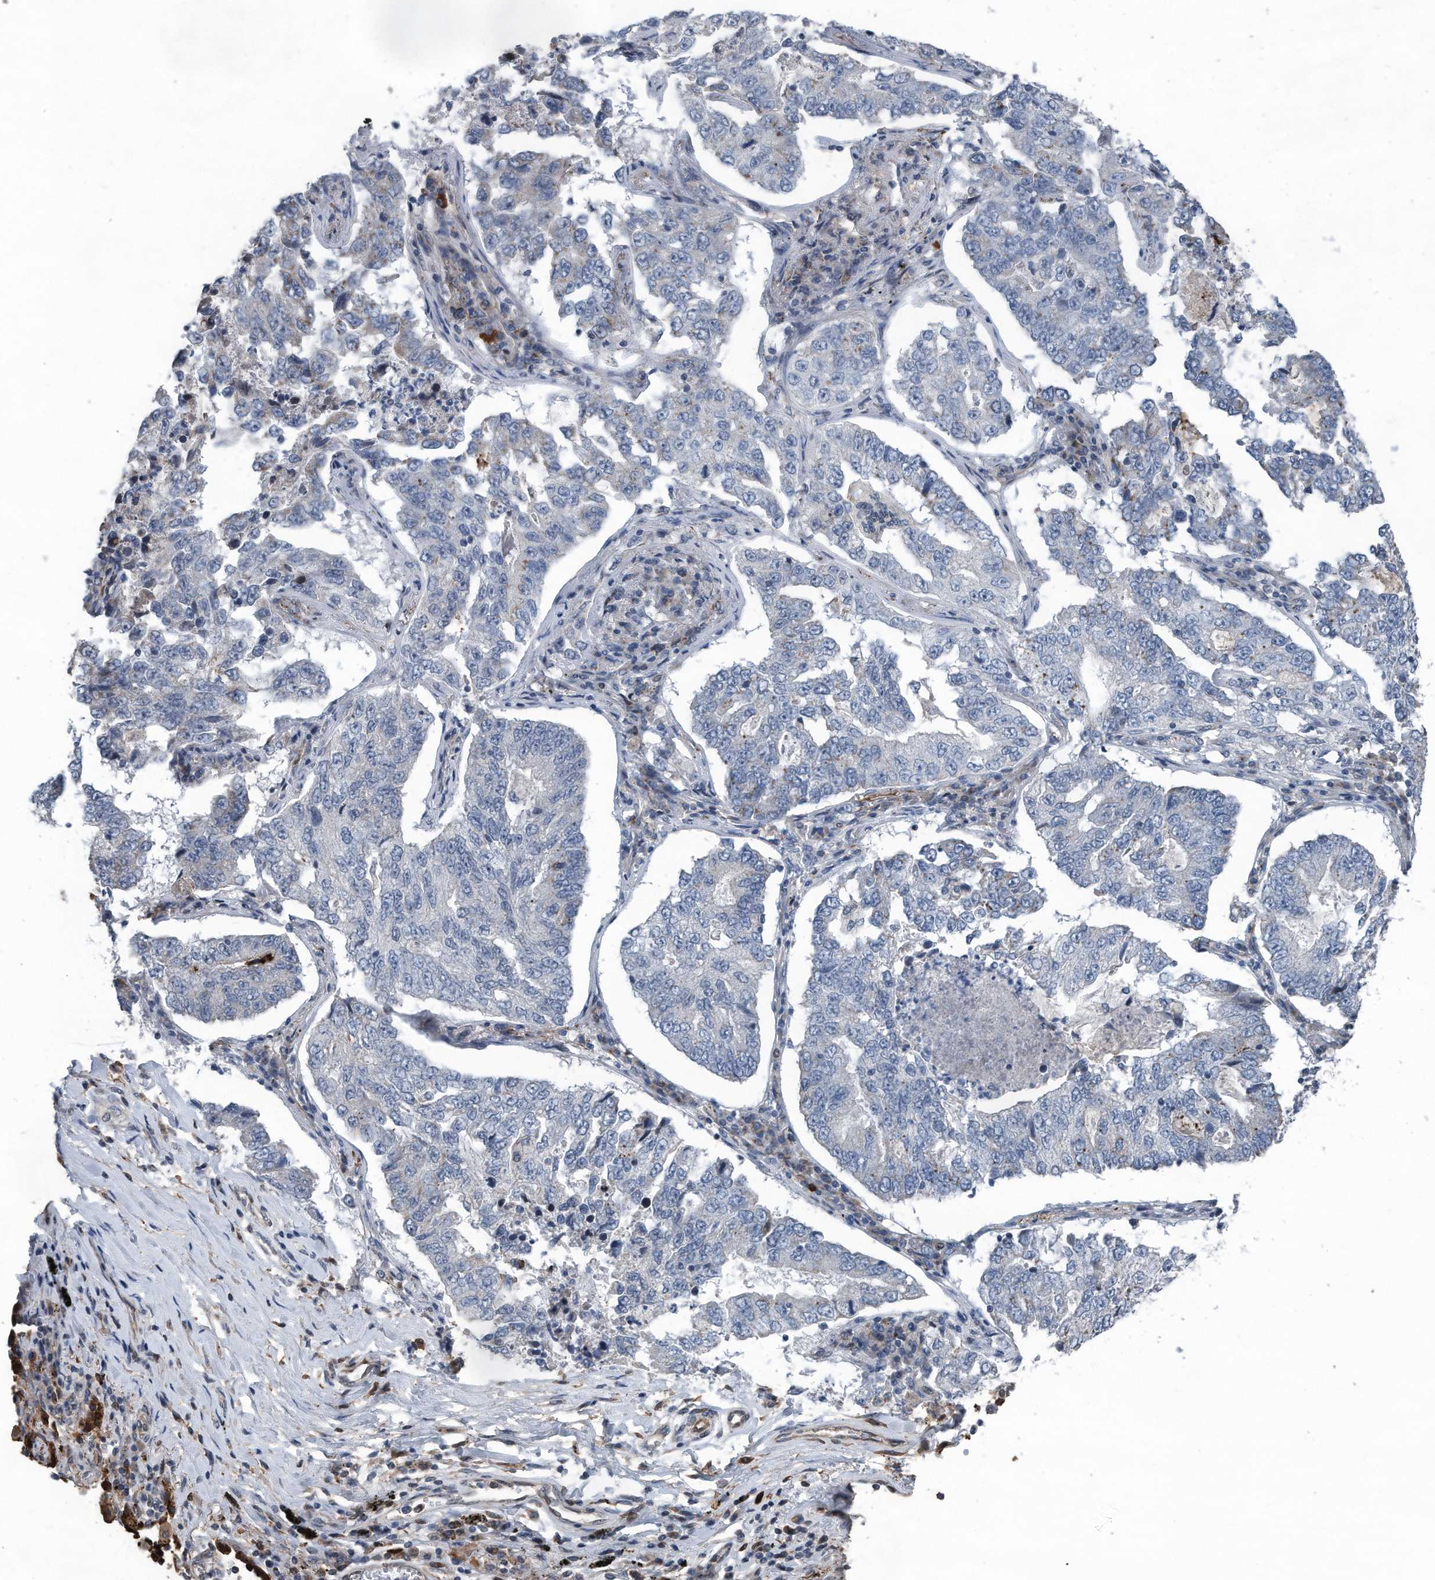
{"staining": {"intensity": "moderate", "quantity": "<25%", "location": "cytoplasmic/membranous"}, "tissue": "lung cancer", "cell_type": "Tumor cells", "image_type": "cancer", "snomed": [{"axis": "morphology", "description": "Adenocarcinoma, NOS"}, {"axis": "topography", "description": "Lung"}], "caption": "The image displays staining of lung cancer, revealing moderate cytoplasmic/membranous protein expression (brown color) within tumor cells. Immunohistochemistry stains the protein of interest in brown and the nuclei are stained blue.", "gene": "DST", "patient": {"sex": "female", "age": 51}}